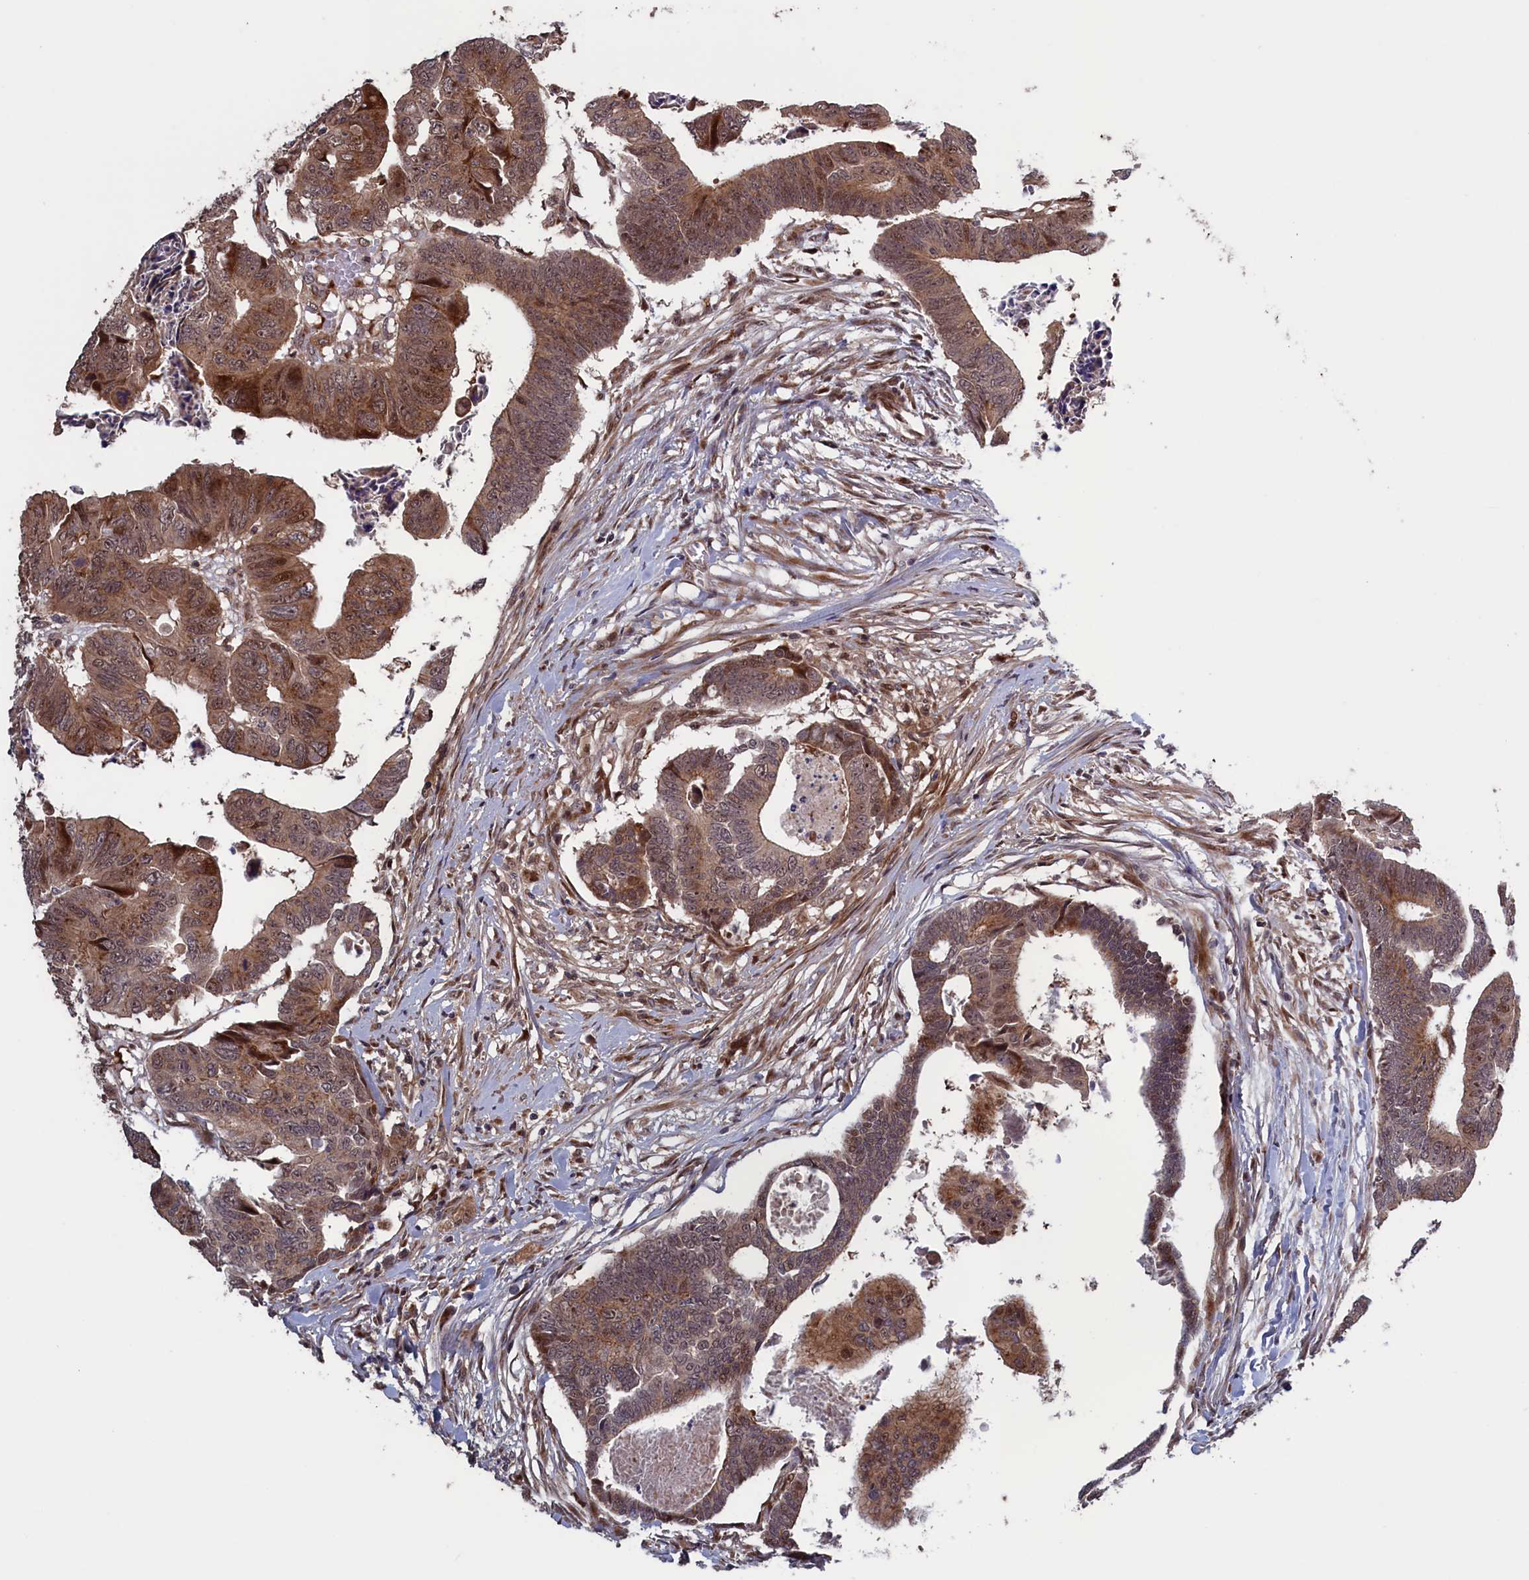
{"staining": {"intensity": "moderate", "quantity": ">75%", "location": "cytoplasmic/membranous,nuclear"}, "tissue": "colorectal cancer", "cell_type": "Tumor cells", "image_type": "cancer", "snomed": [{"axis": "morphology", "description": "Adenocarcinoma, NOS"}, {"axis": "topography", "description": "Rectum"}], "caption": "Immunohistochemistry staining of adenocarcinoma (colorectal), which reveals medium levels of moderate cytoplasmic/membranous and nuclear staining in about >75% of tumor cells indicating moderate cytoplasmic/membranous and nuclear protein staining. The staining was performed using DAB (3,3'-diaminobenzidine) (brown) for protein detection and nuclei were counterstained in hematoxylin (blue).", "gene": "LSG1", "patient": {"sex": "female", "age": 65}}